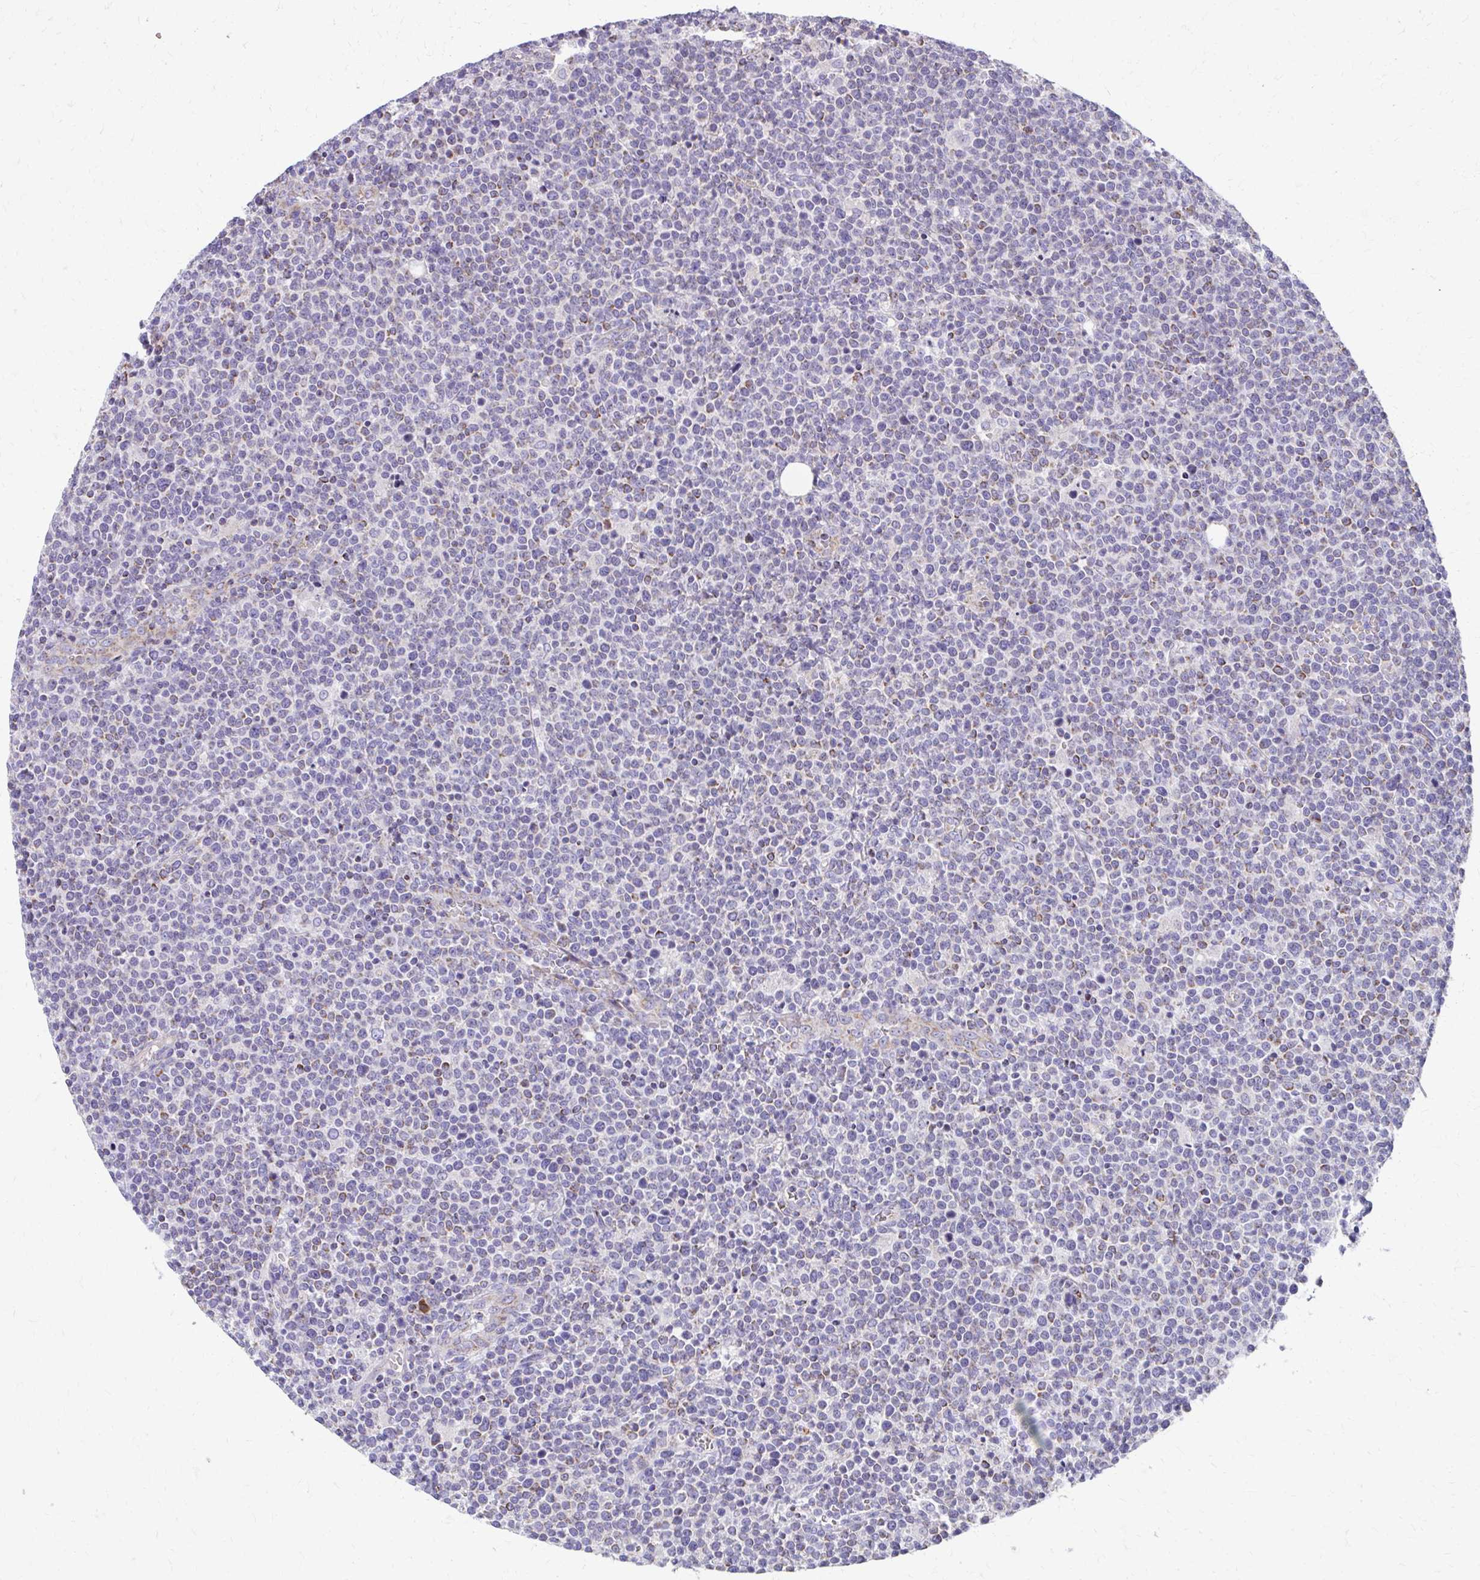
{"staining": {"intensity": "moderate", "quantity": "<25%", "location": "cytoplasmic/membranous"}, "tissue": "lymphoma", "cell_type": "Tumor cells", "image_type": "cancer", "snomed": [{"axis": "morphology", "description": "Malignant lymphoma, non-Hodgkin's type, High grade"}, {"axis": "topography", "description": "Lymph node"}], "caption": "Approximately <25% of tumor cells in lymphoma show moderate cytoplasmic/membranous protein positivity as visualized by brown immunohistochemical staining.", "gene": "IL37", "patient": {"sex": "male", "age": 61}}